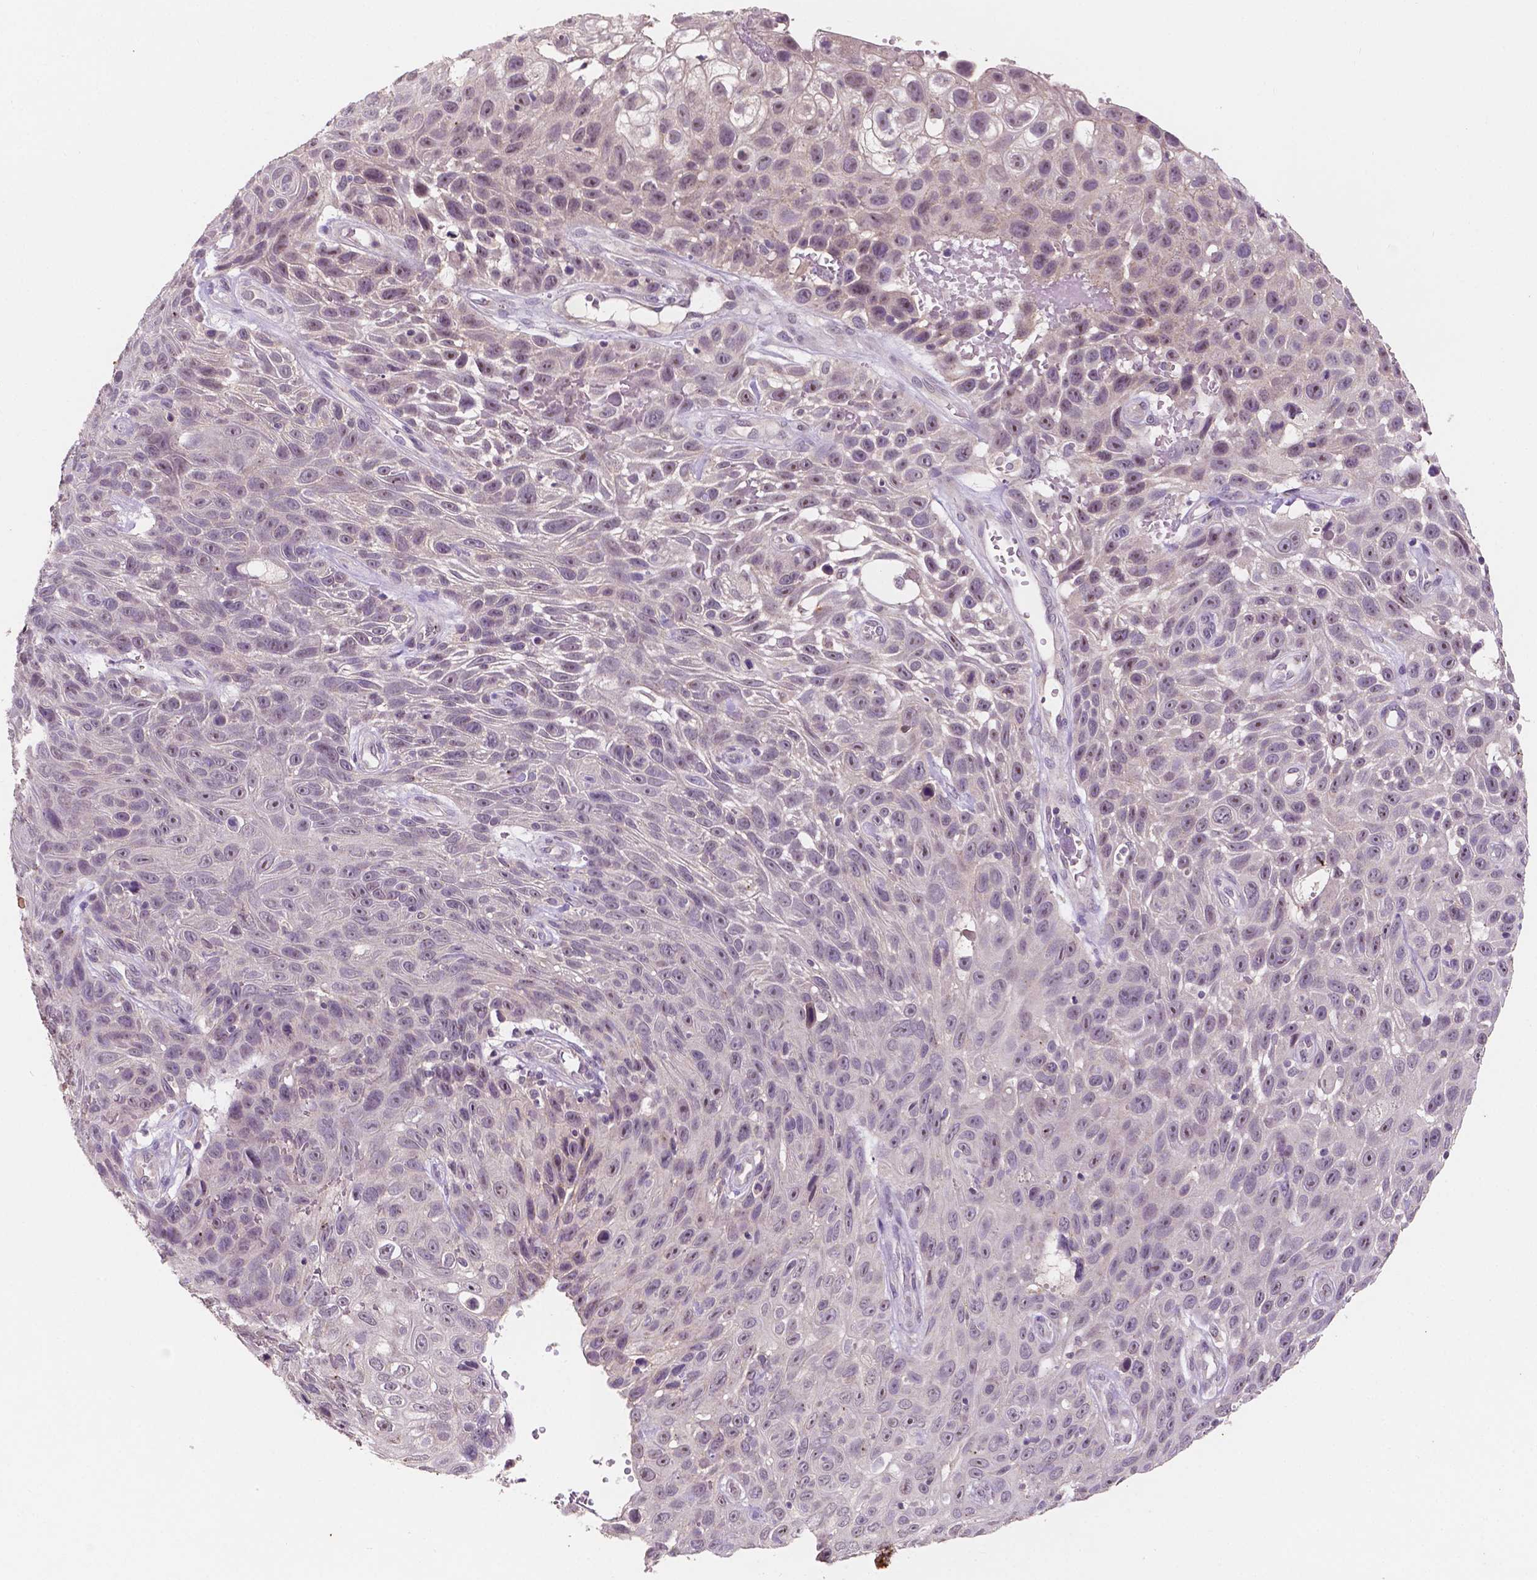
{"staining": {"intensity": "negative", "quantity": "none", "location": "none"}, "tissue": "skin cancer", "cell_type": "Tumor cells", "image_type": "cancer", "snomed": [{"axis": "morphology", "description": "Squamous cell carcinoma, NOS"}, {"axis": "topography", "description": "Skin"}], "caption": "The IHC micrograph has no significant staining in tumor cells of skin squamous cell carcinoma tissue.", "gene": "SIRT2", "patient": {"sex": "male", "age": 82}}